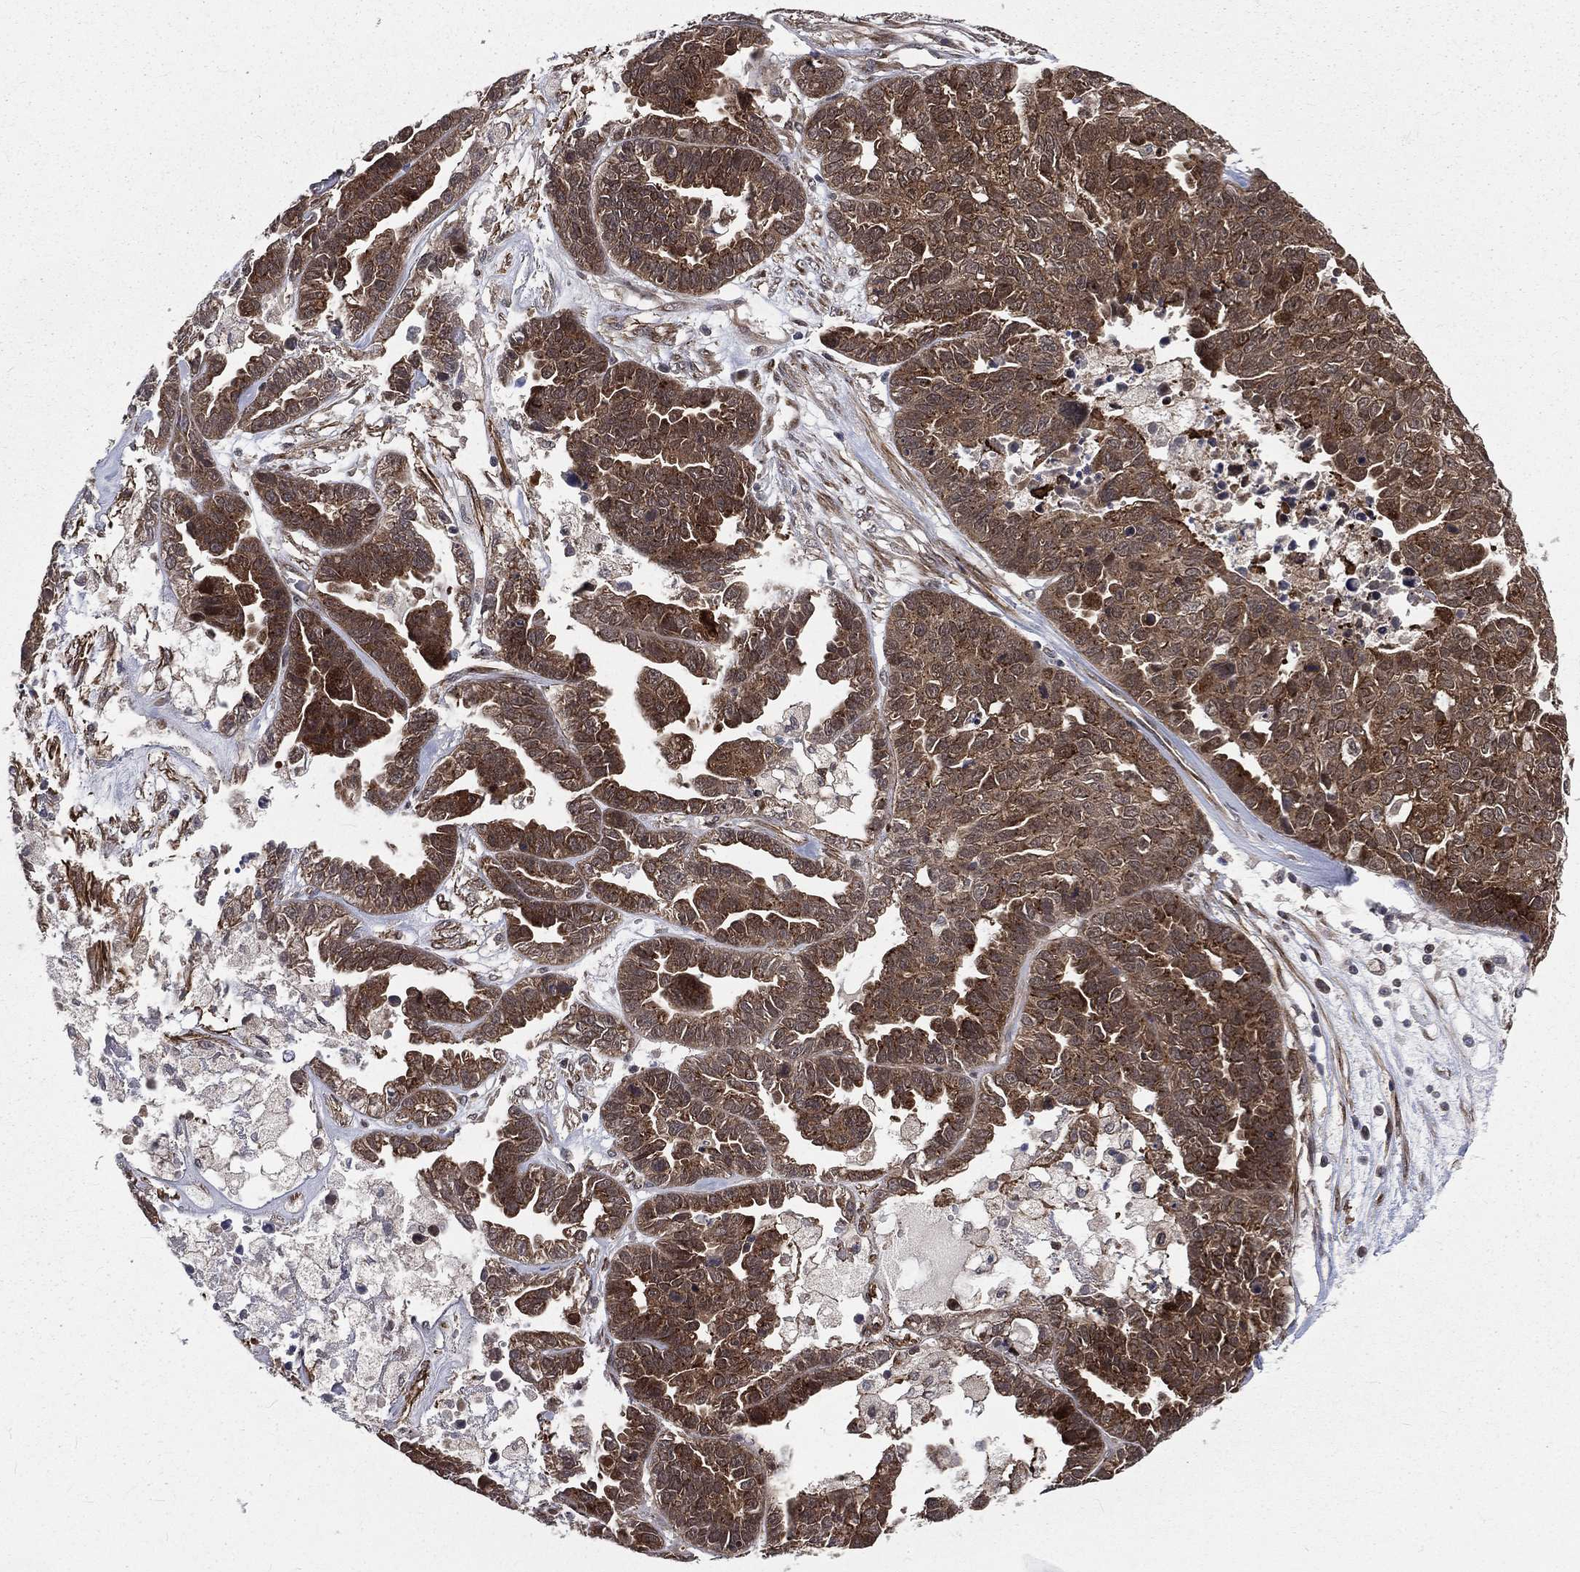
{"staining": {"intensity": "moderate", "quantity": ">75%", "location": "cytoplasmic/membranous"}, "tissue": "ovarian cancer", "cell_type": "Tumor cells", "image_type": "cancer", "snomed": [{"axis": "morphology", "description": "Cystadenocarcinoma, serous, NOS"}, {"axis": "topography", "description": "Ovary"}], "caption": "Serous cystadenocarcinoma (ovarian) stained for a protein displays moderate cytoplasmic/membranous positivity in tumor cells. (Brightfield microscopy of DAB IHC at high magnification).", "gene": "ARL3", "patient": {"sex": "female", "age": 87}}